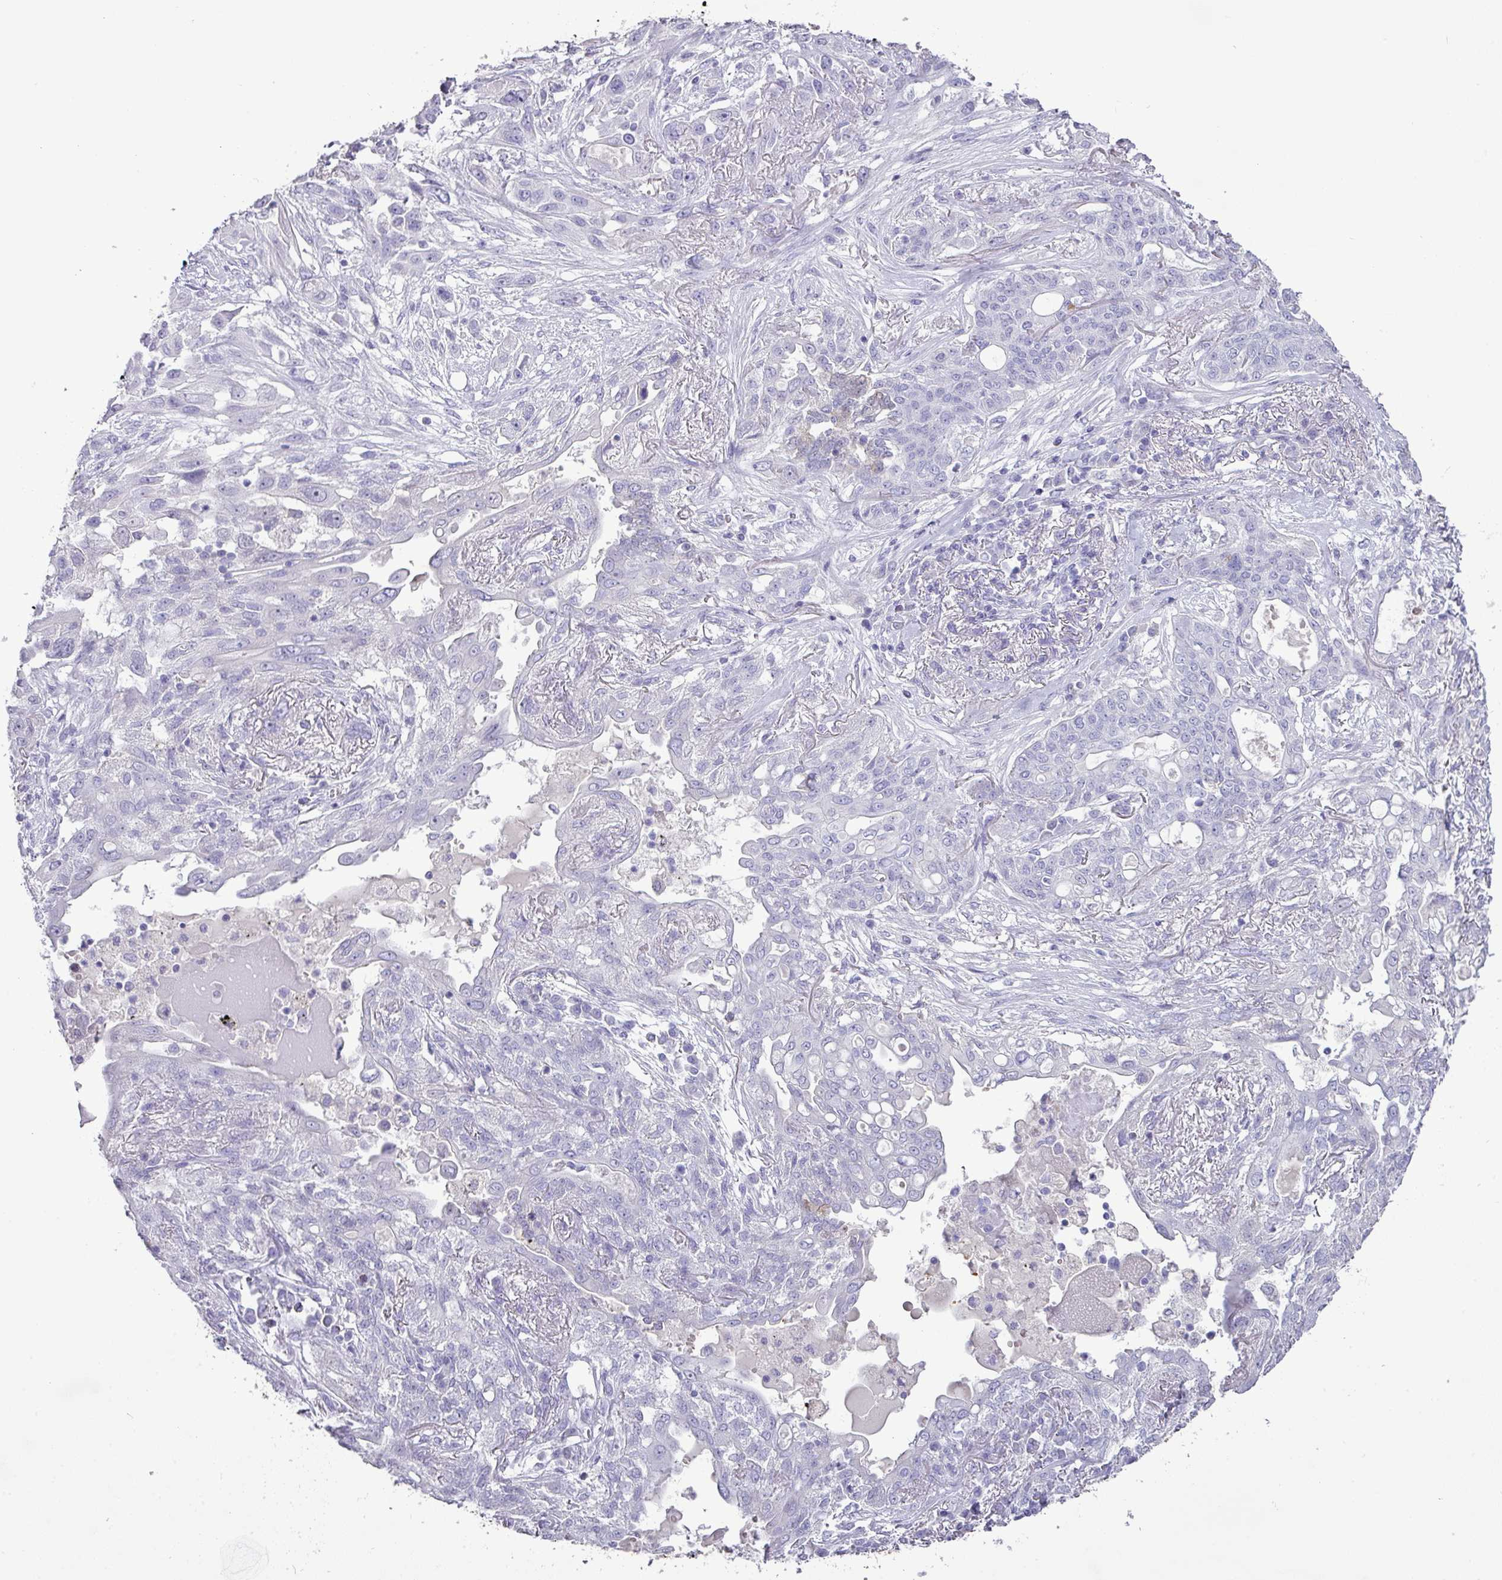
{"staining": {"intensity": "negative", "quantity": "none", "location": "none"}, "tissue": "lung cancer", "cell_type": "Tumor cells", "image_type": "cancer", "snomed": [{"axis": "morphology", "description": "Squamous cell carcinoma, NOS"}, {"axis": "topography", "description": "Lung"}], "caption": "Tumor cells show no significant protein positivity in squamous cell carcinoma (lung).", "gene": "GSTA3", "patient": {"sex": "female", "age": 70}}